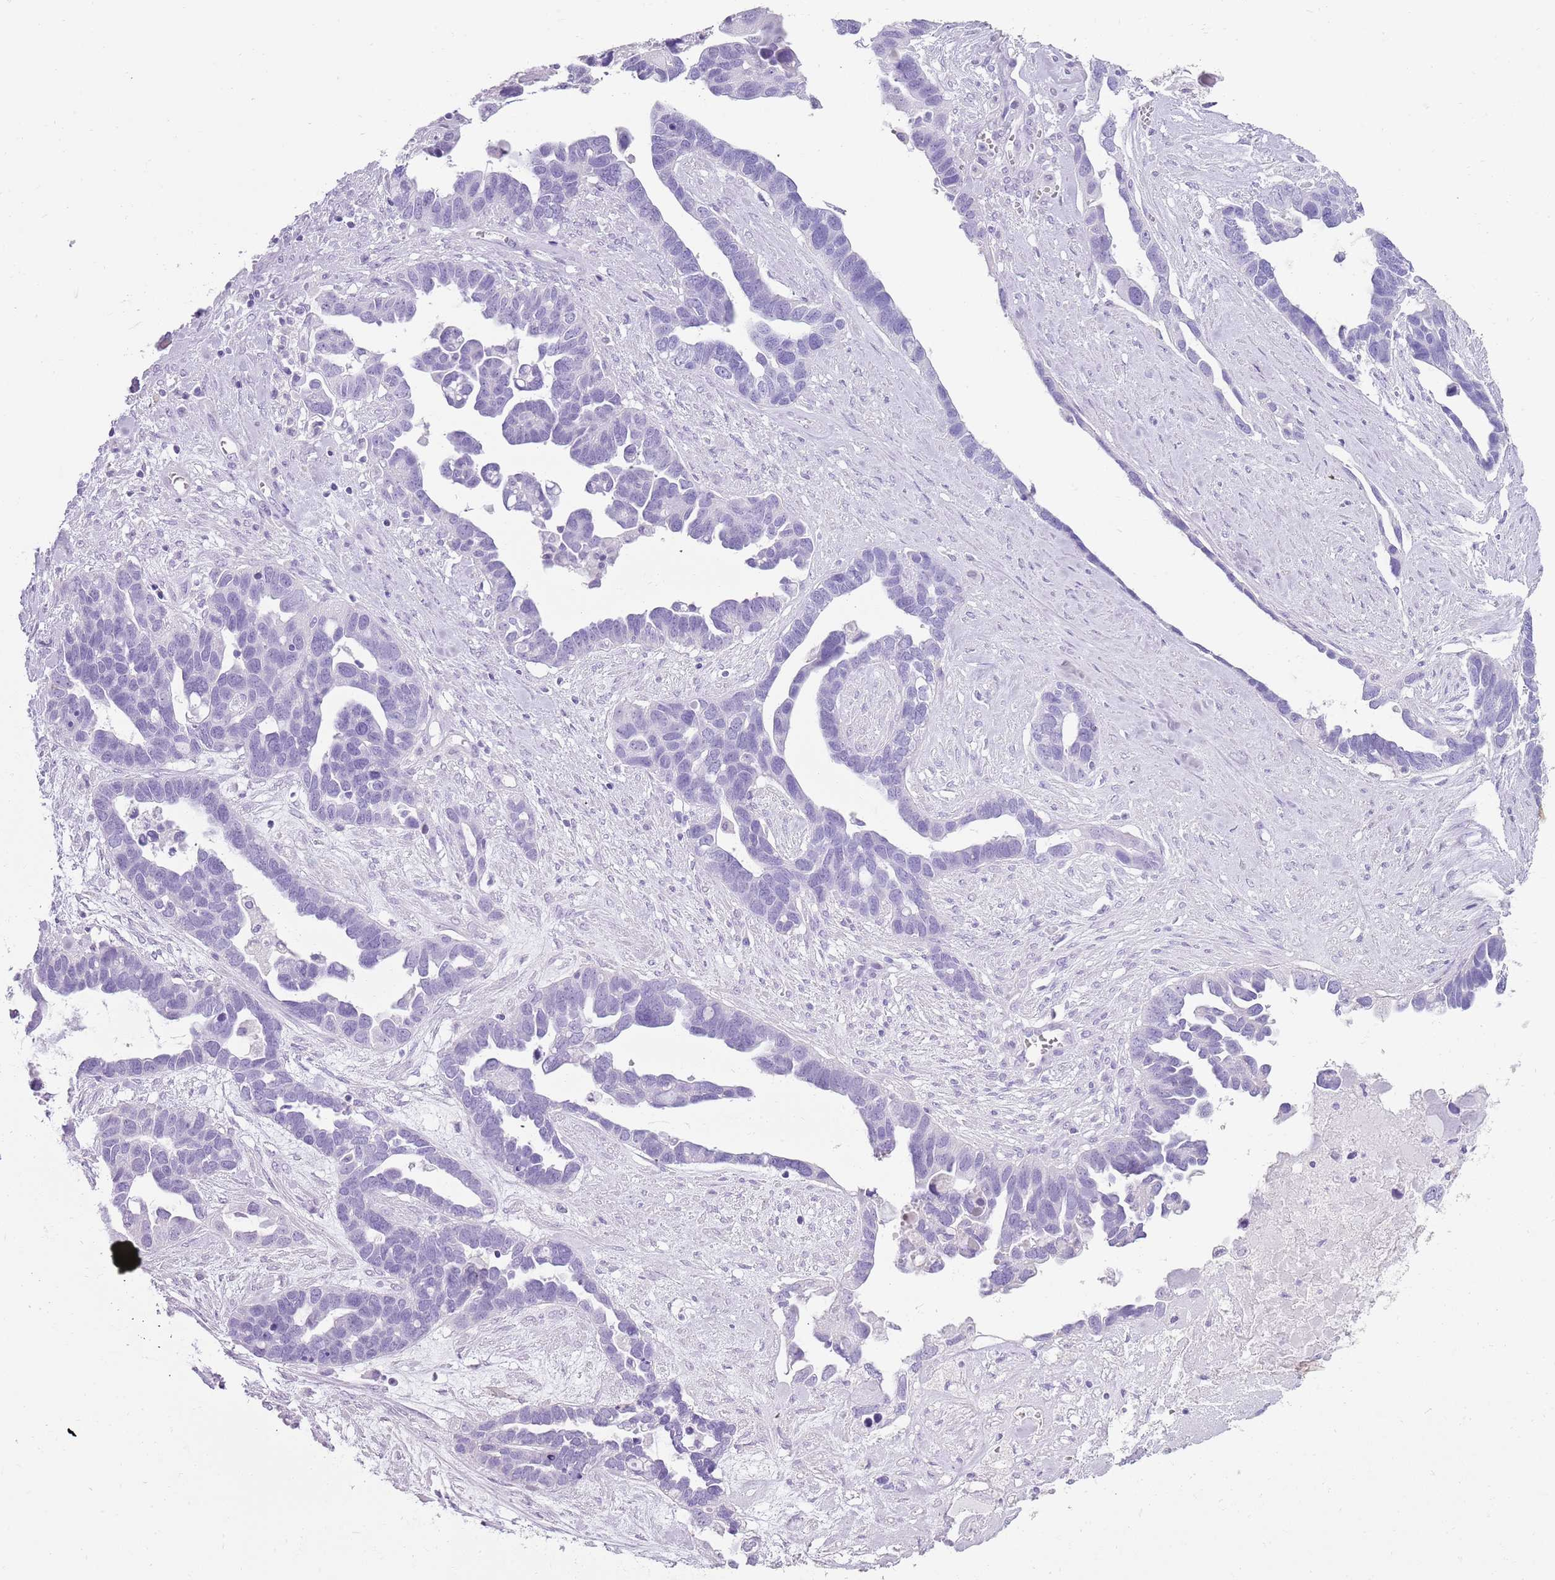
{"staining": {"intensity": "negative", "quantity": "none", "location": "none"}, "tissue": "ovarian cancer", "cell_type": "Tumor cells", "image_type": "cancer", "snomed": [{"axis": "morphology", "description": "Cystadenocarcinoma, serous, NOS"}, {"axis": "topography", "description": "Ovary"}], "caption": "High magnification brightfield microscopy of ovarian cancer stained with DAB (brown) and counterstained with hematoxylin (blue): tumor cells show no significant expression.", "gene": "NBPF3", "patient": {"sex": "female", "age": 54}}